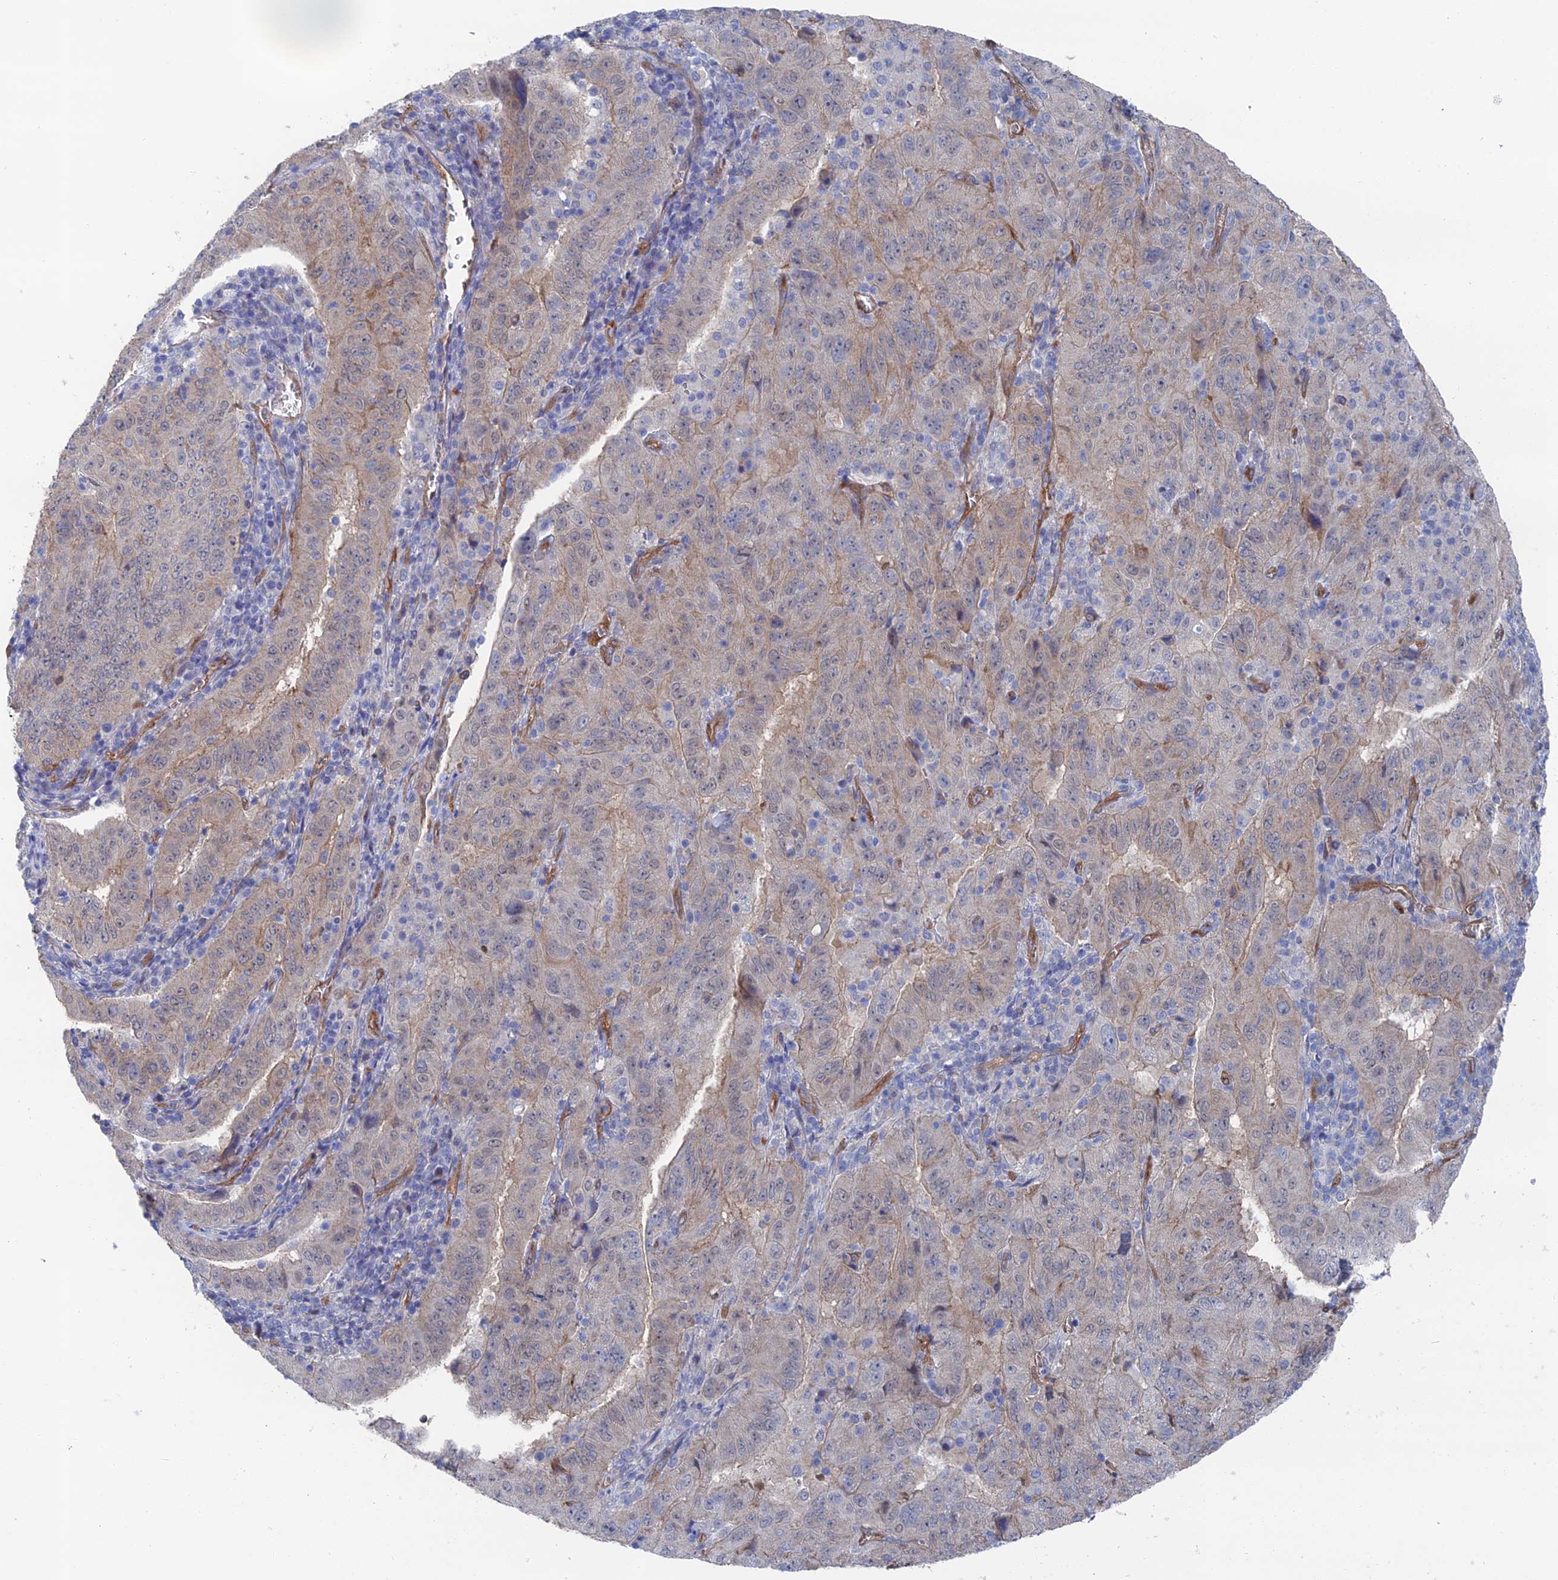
{"staining": {"intensity": "weak", "quantity": "<25%", "location": "cytoplasmic/membranous"}, "tissue": "pancreatic cancer", "cell_type": "Tumor cells", "image_type": "cancer", "snomed": [{"axis": "morphology", "description": "Adenocarcinoma, NOS"}, {"axis": "topography", "description": "Pancreas"}], "caption": "The IHC image has no significant staining in tumor cells of pancreatic cancer (adenocarcinoma) tissue.", "gene": "ARAP3", "patient": {"sex": "male", "age": 63}}